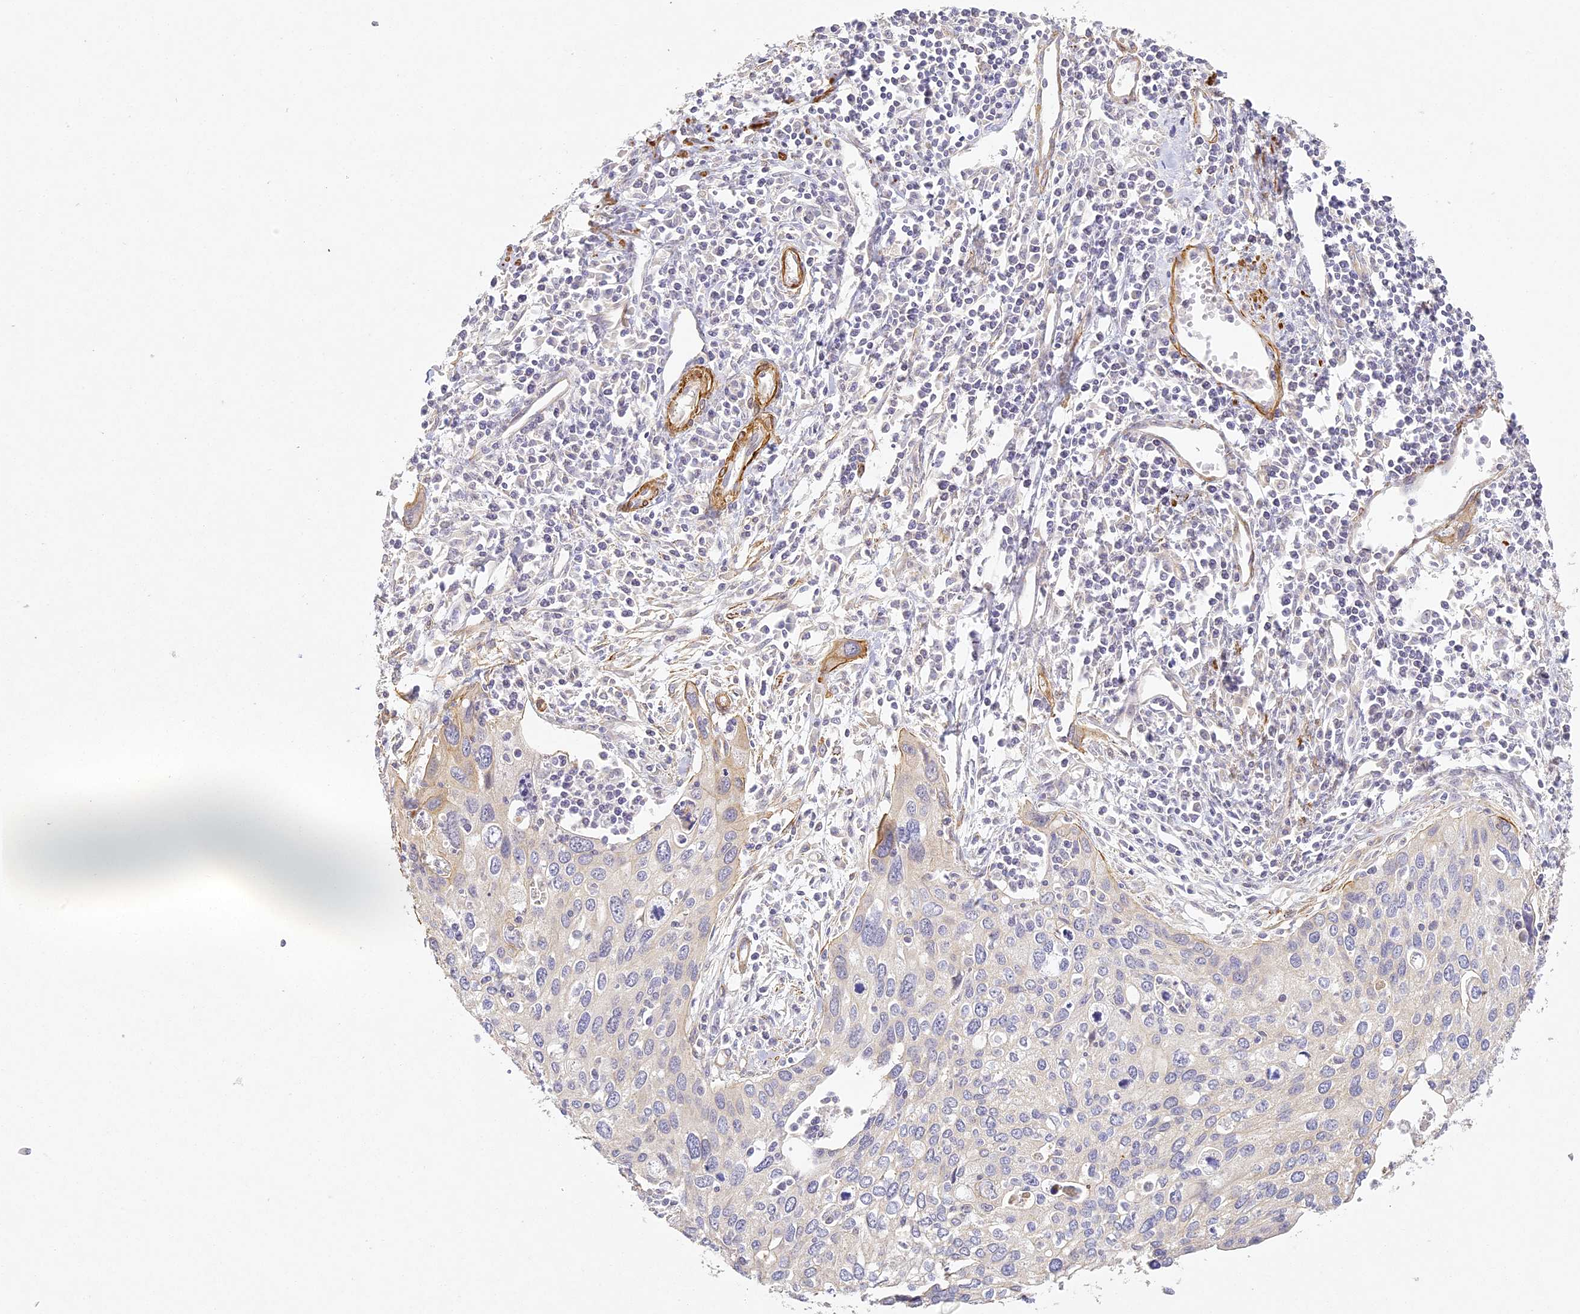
{"staining": {"intensity": "weak", "quantity": "<25%", "location": "cytoplasmic/membranous"}, "tissue": "cervical cancer", "cell_type": "Tumor cells", "image_type": "cancer", "snomed": [{"axis": "morphology", "description": "Squamous cell carcinoma, NOS"}, {"axis": "topography", "description": "Cervix"}], "caption": "IHC histopathology image of neoplastic tissue: squamous cell carcinoma (cervical) stained with DAB exhibits no significant protein staining in tumor cells.", "gene": "MED28", "patient": {"sex": "female", "age": 55}}